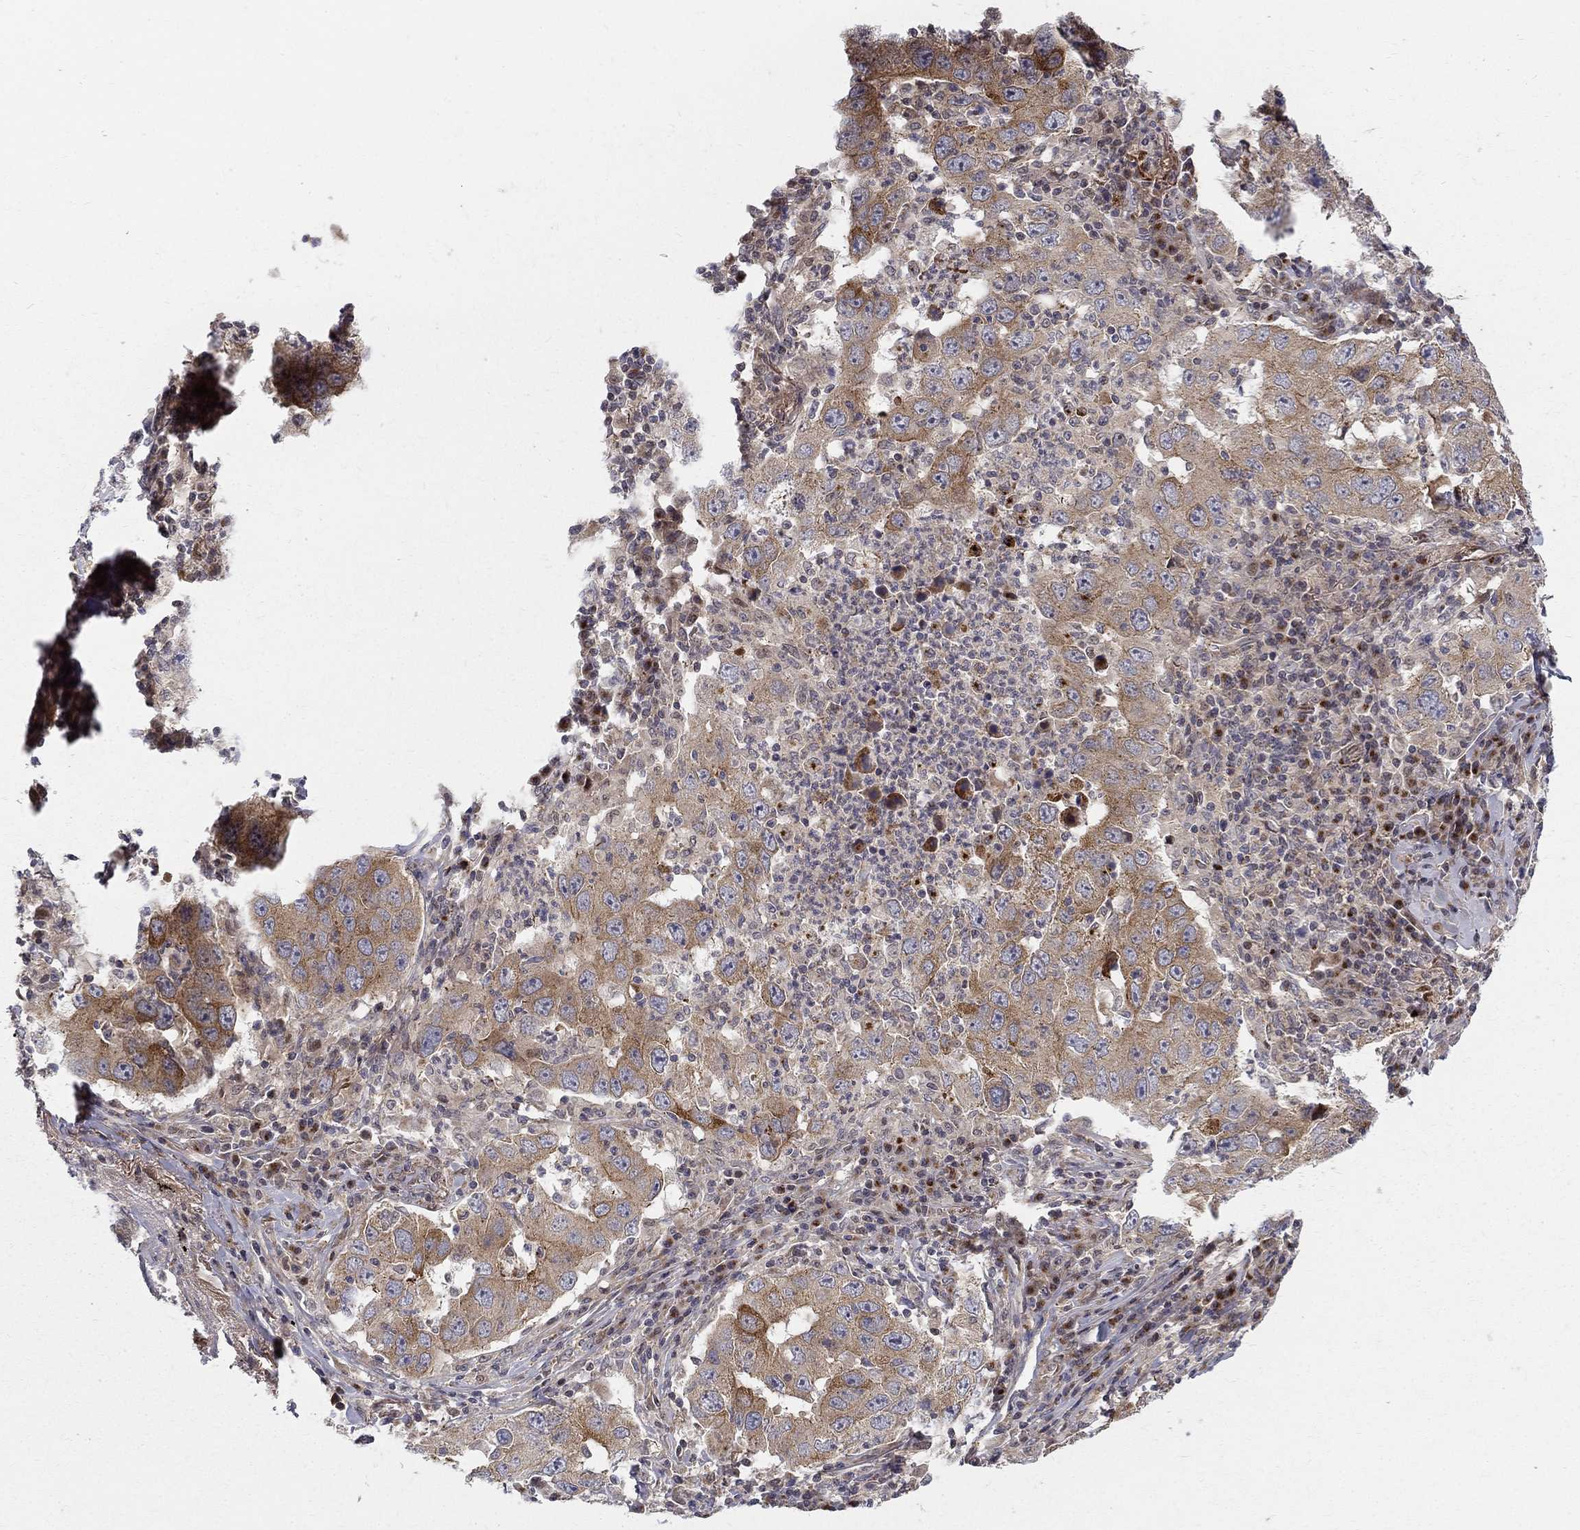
{"staining": {"intensity": "moderate", "quantity": ">75%", "location": "cytoplasmic/membranous"}, "tissue": "lung cancer", "cell_type": "Tumor cells", "image_type": "cancer", "snomed": [{"axis": "morphology", "description": "Adenocarcinoma, NOS"}, {"axis": "topography", "description": "Lung"}], "caption": "Protein analysis of lung cancer (adenocarcinoma) tissue displays moderate cytoplasmic/membranous staining in about >75% of tumor cells. (Brightfield microscopy of DAB IHC at high magnification).", "gene": "WDR19", "patient": {"sex": "male", "age": 73}}